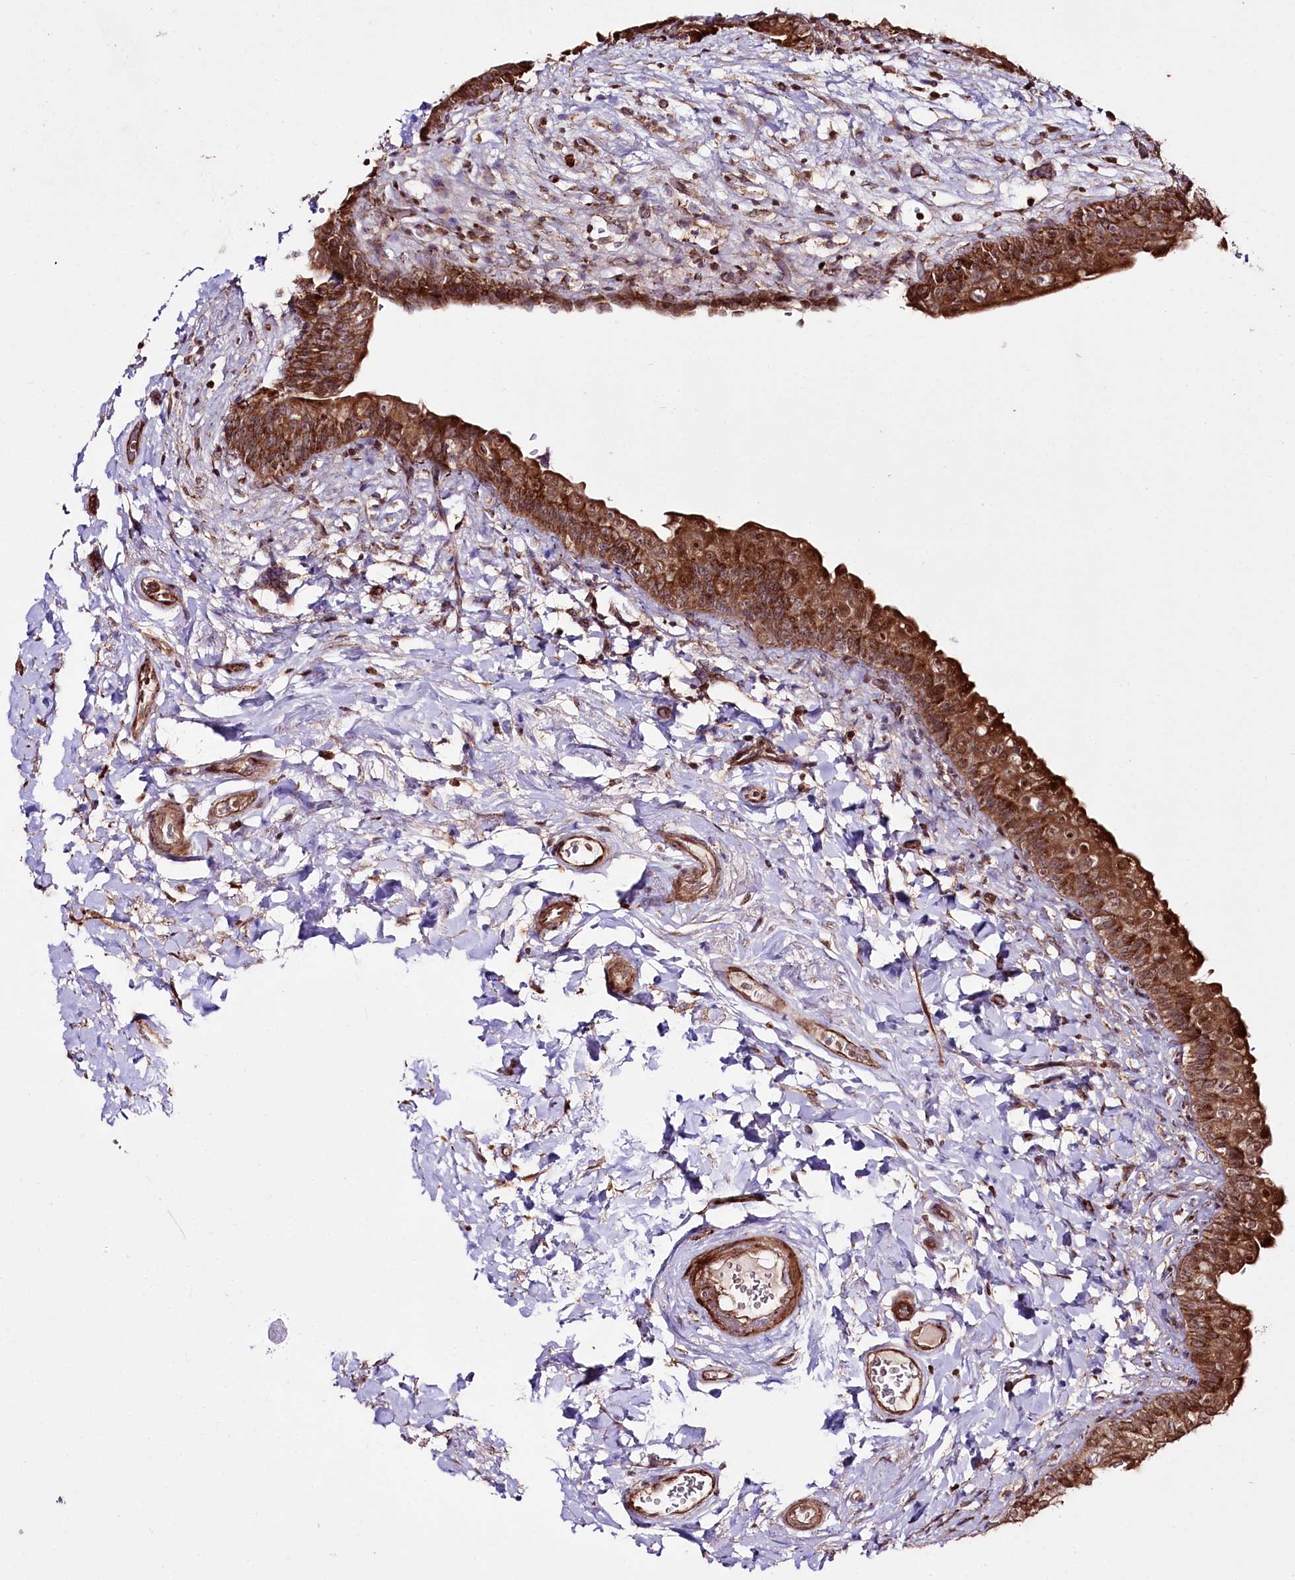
{"staining": {"intensity": "strong", "quantity": ">75%", "location": "cytoplasmic/membranous"}, "tissue": "urinary bladder", "cell_type": "Urothelial cells", "image_type": "normal", "snomed": [{"axis": "morphology", "description": "Normal tissue, NOS"}, {"axis": "topography", "description": "Urinary bladder"}], "caption": "Protein analysis of normal urinary bladder exhibits strong cytoplasmic/membranous positivity in approximately >75% of urothelial cells.", "gene": "REXO2", "patient": {"sex": "male", "age": 83}}